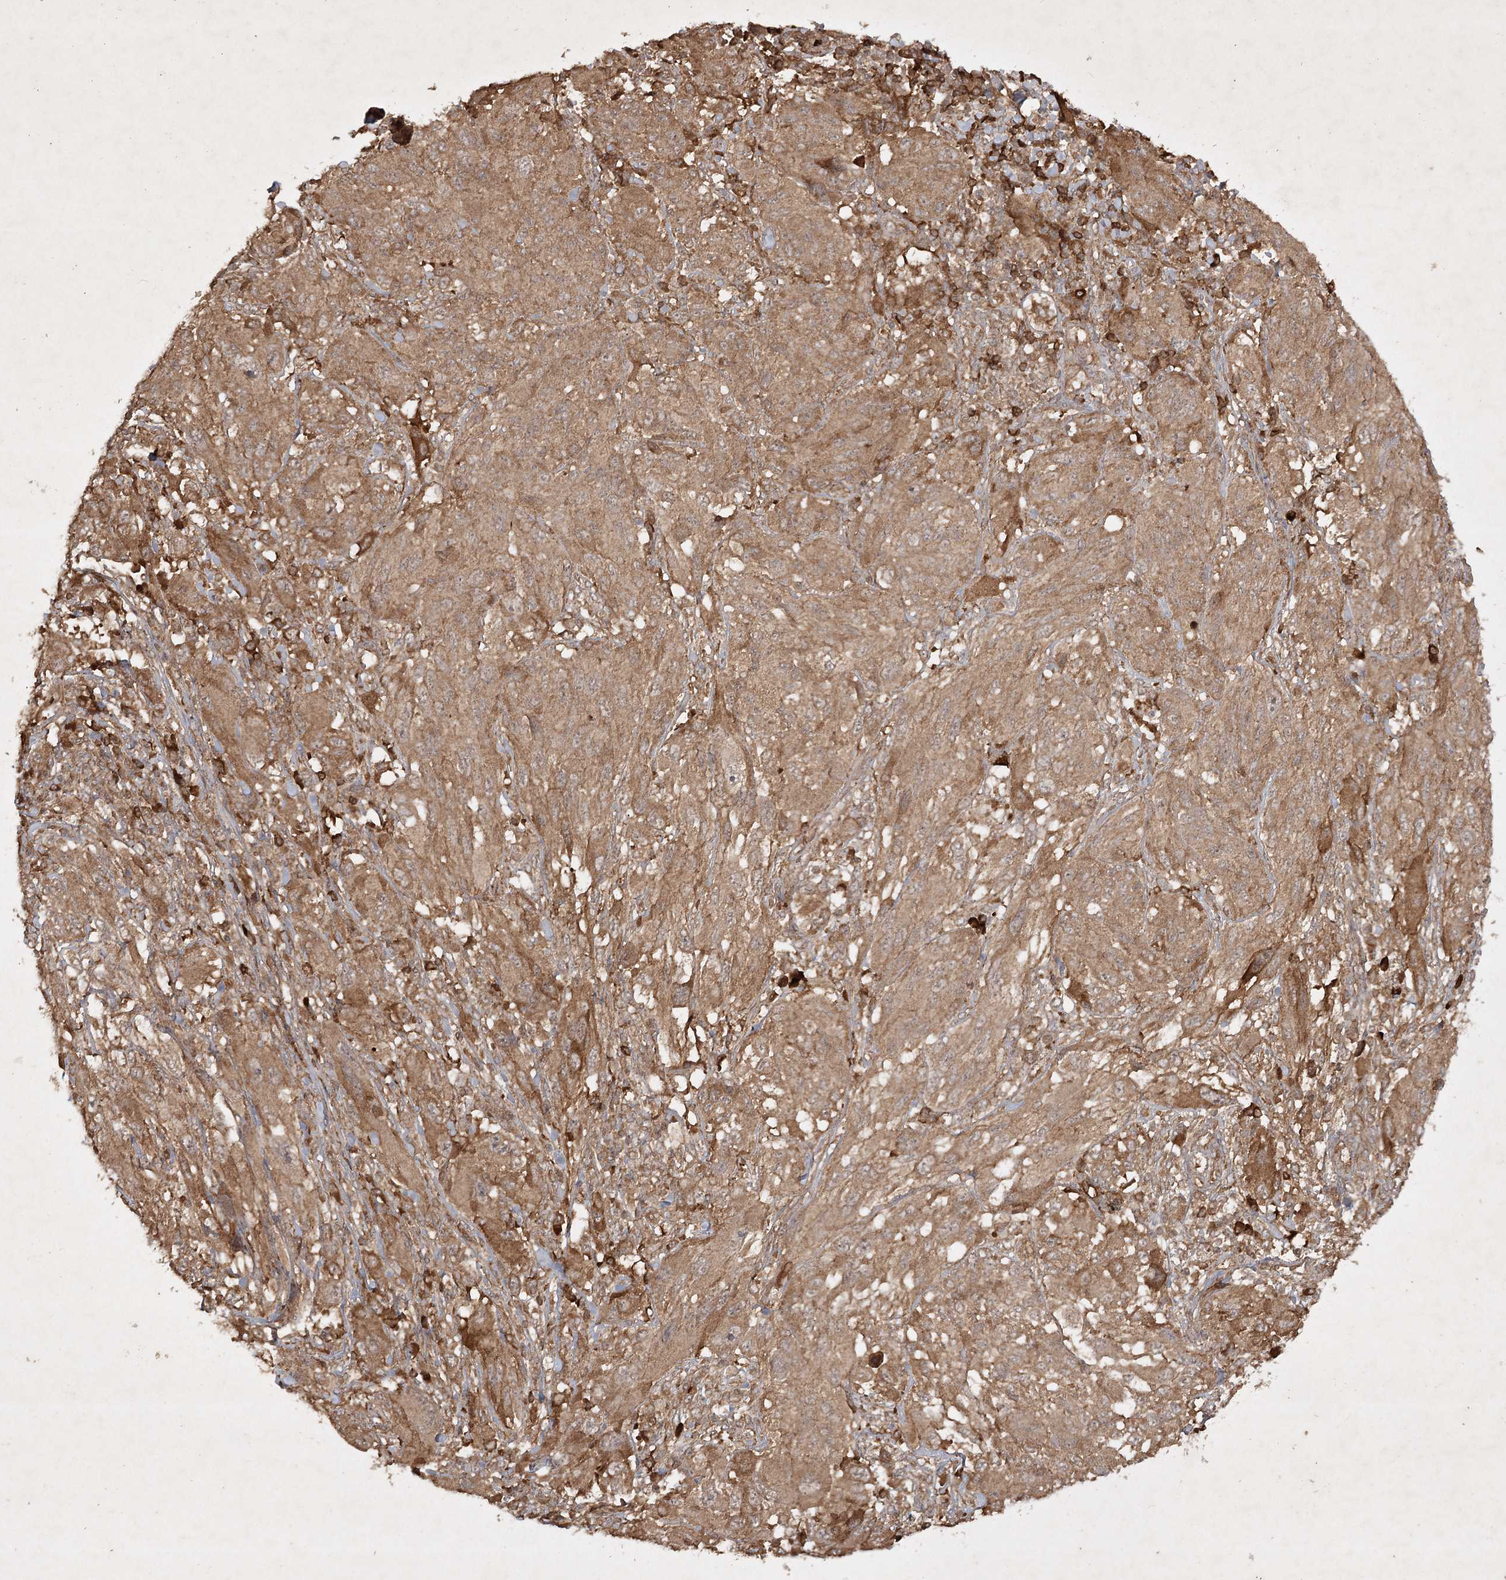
{"staining": {"intensity": "moderate", "quantity": ">75%", "location": "cytoplasmic/membranous"}, "tissue": "melanoma", "cell_type": "Tumor cells", "image_type": "cancer", "snomed": [{"axis": "morphology", "description": "Malignant melanoma, NOS"}, {"axis": "topography", "description": "Skin"}], "caption": "Protein expression analysis of human melanoma reveals moderate cytoplasmic/membranous positivity in approximately >75% of tumor cells.", "gene": "ARL13A", "patient": {"sex": "female", "age": 91}}